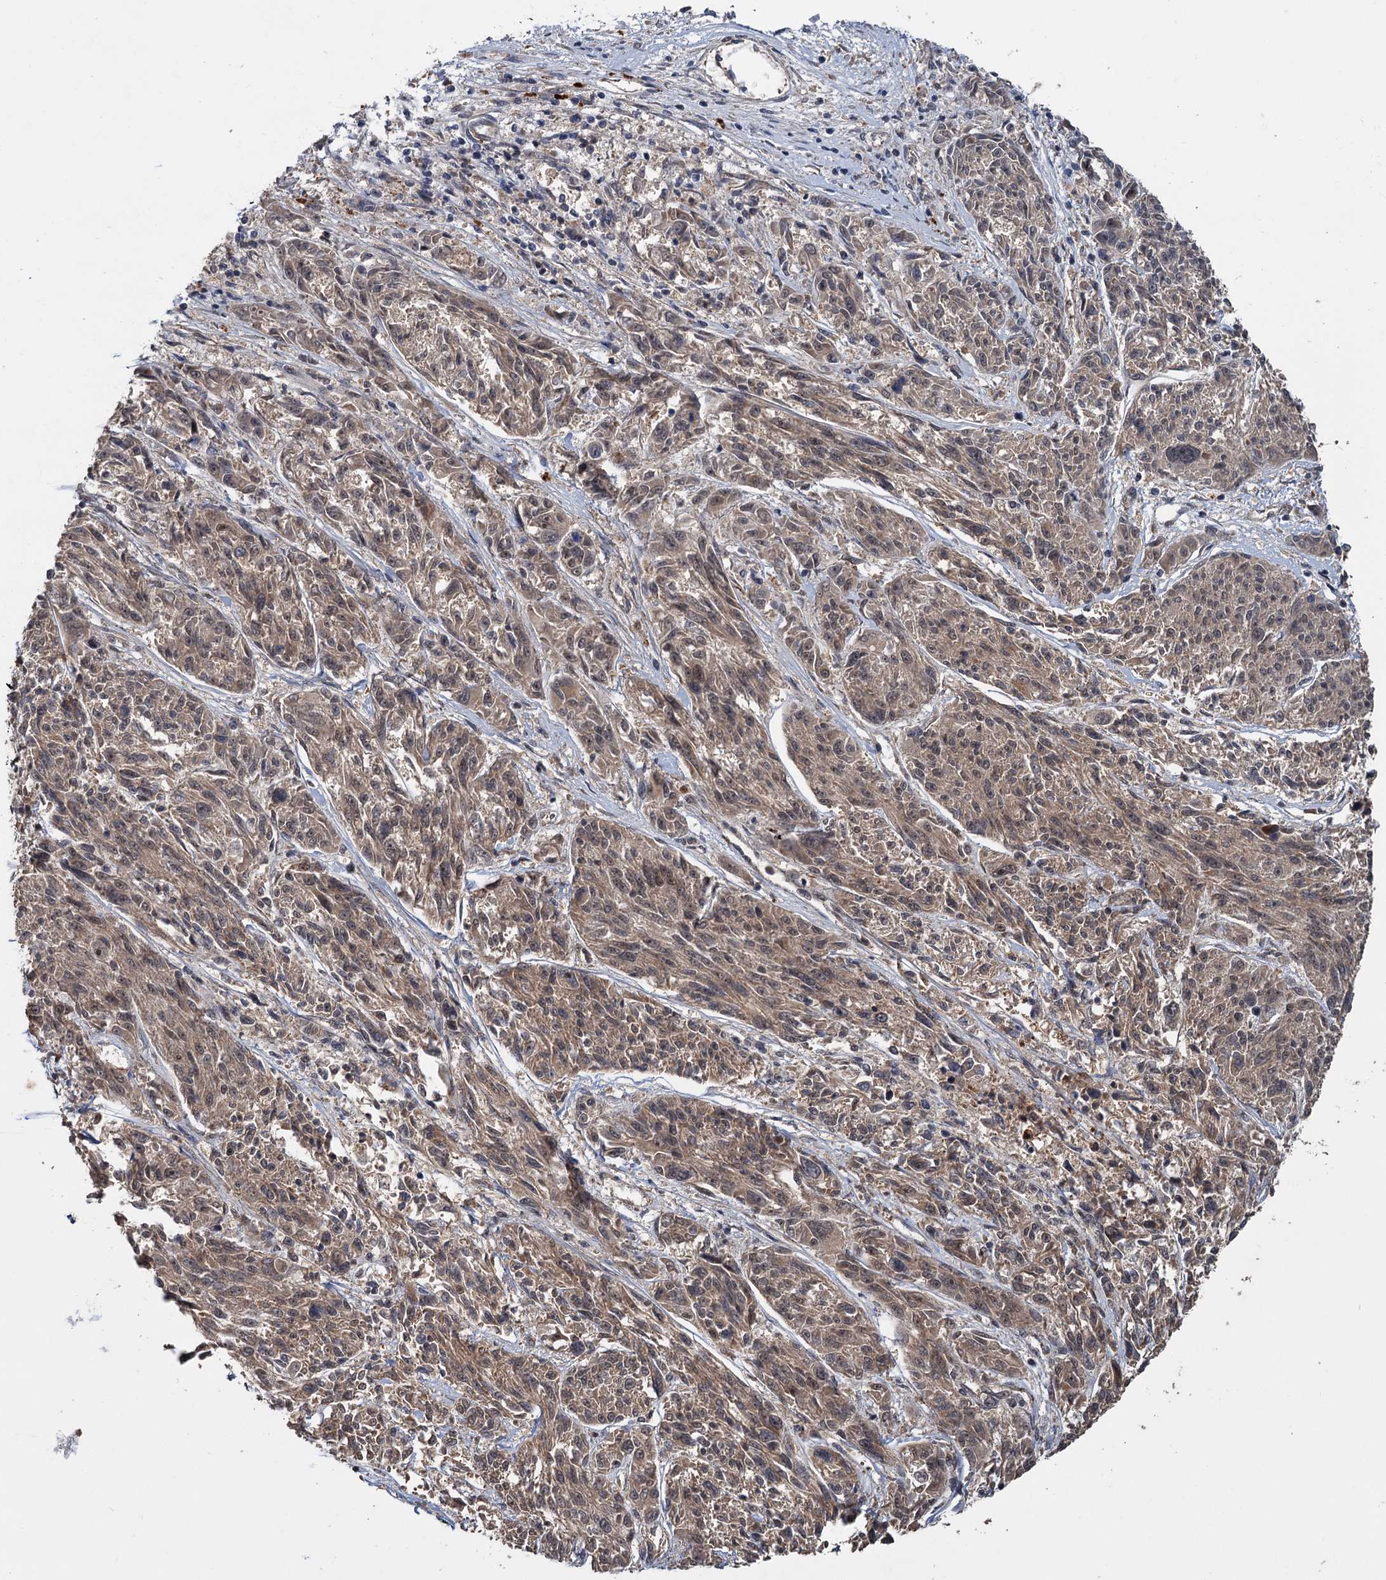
{"staining": {"intensity": "weak", "quantity": ">75%", "location": "cytoplasmic/membranous,nuclear"}, "tissue": "melanoma", "cell_type": "Tumor cells", "image_type": "cancer", "snomed": [{"axis": "morphology", "description": "Malignant melanoma, NOS"}, {"axis": "topography", "description": "Skin"}], "caption": "Human melanoma stained with a brown dye demonstrates weak cytoplasmic/membranous and nuclear positive positivity in approximately >75% of tumor cells.", "gene": "KANSL2", "patient": {"sex": "male", "age": 53}}